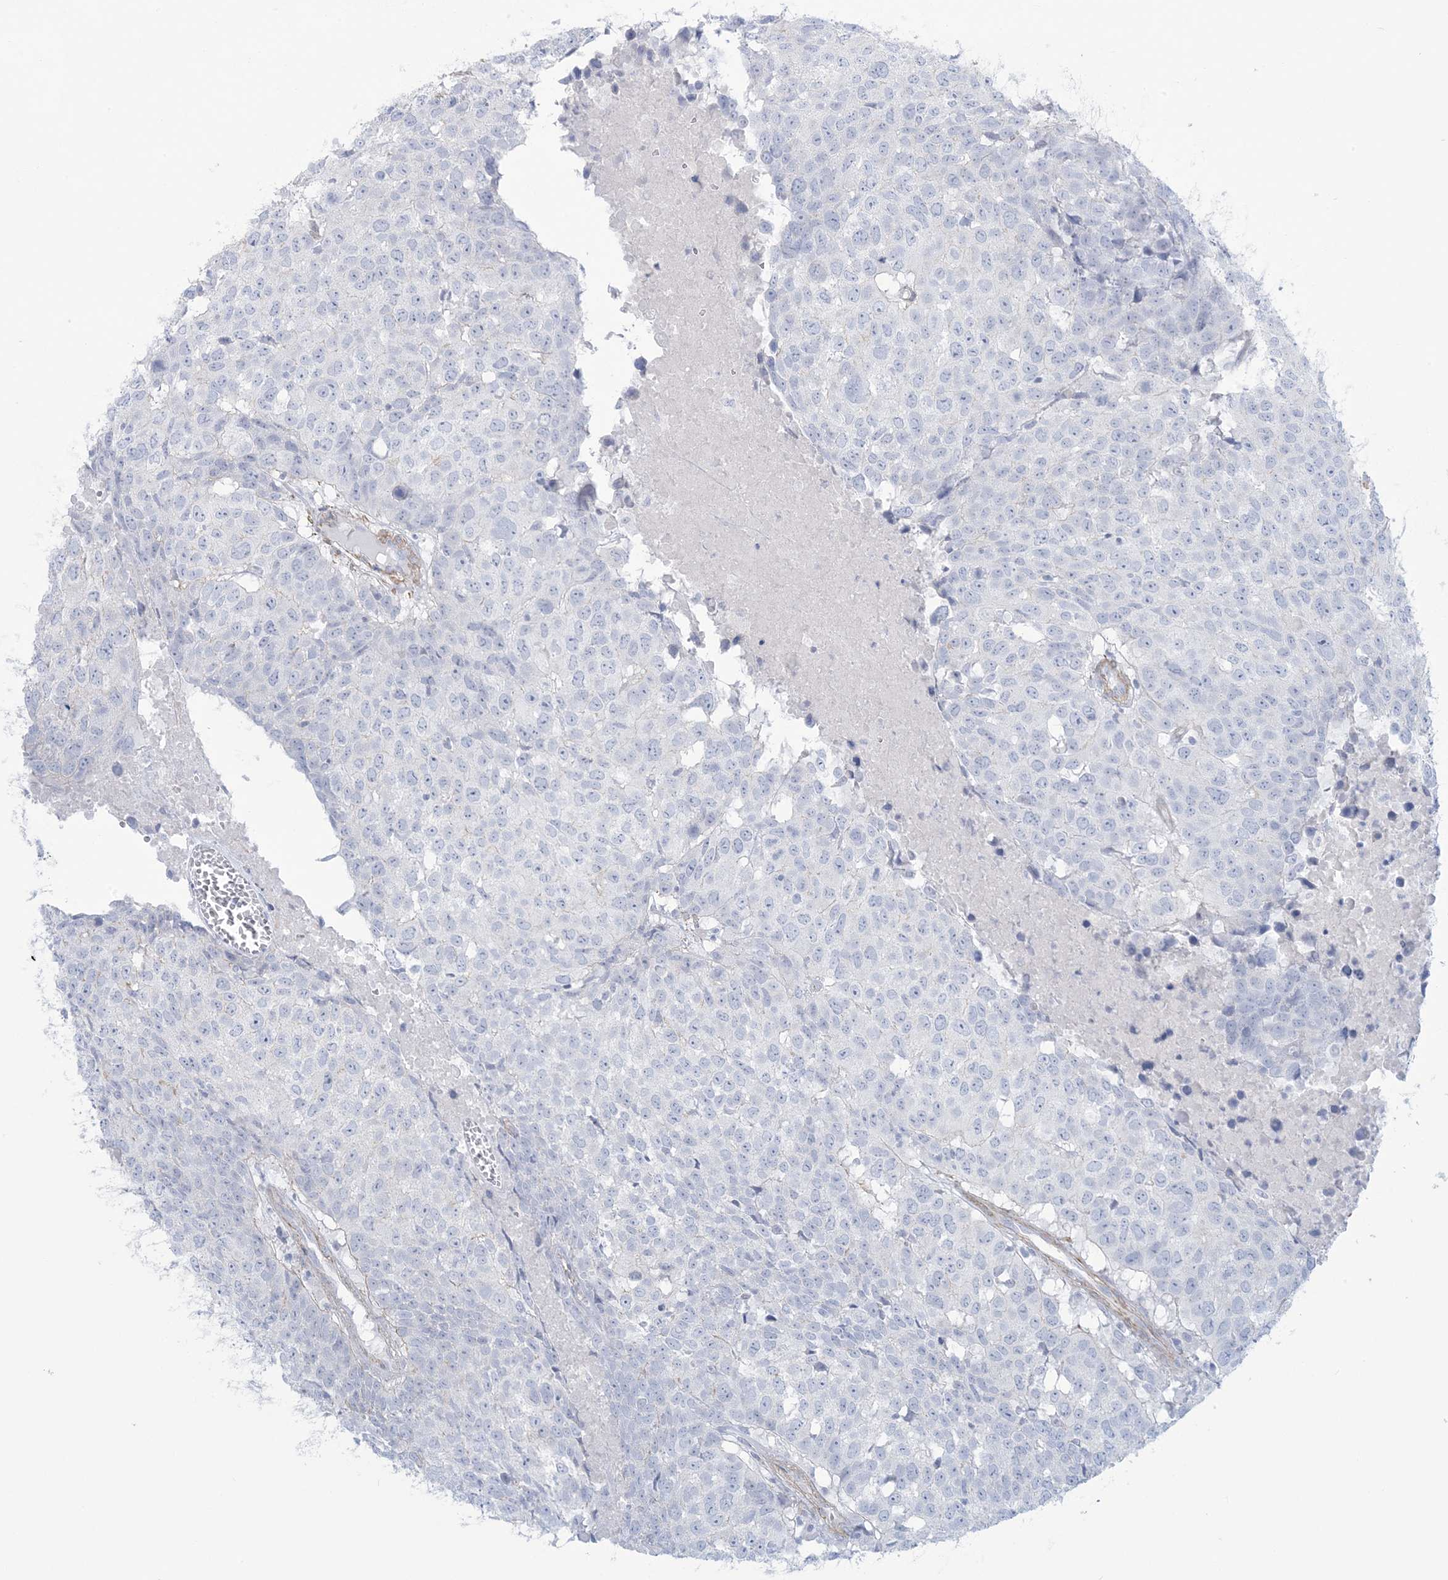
{"staining": {"intensity": "negative", "quantity": "none", "location": "none"}, "tissue": "head and neck cancer", "cell_type": "Tumor cells", "image_type": "cancer", "snomed": [{"axis": "morphology", "description": "Squamous cell carcinoma, NOS"}, {"axis": "topography", "description": "Head-Neck"}], "caption": "An IHC micrograph of head and neck cancer is shown. There is no staining in tumor cells of head and neck cancer.", "gene": "AGXT", "patient": {"sex": "male", "age": 66}}